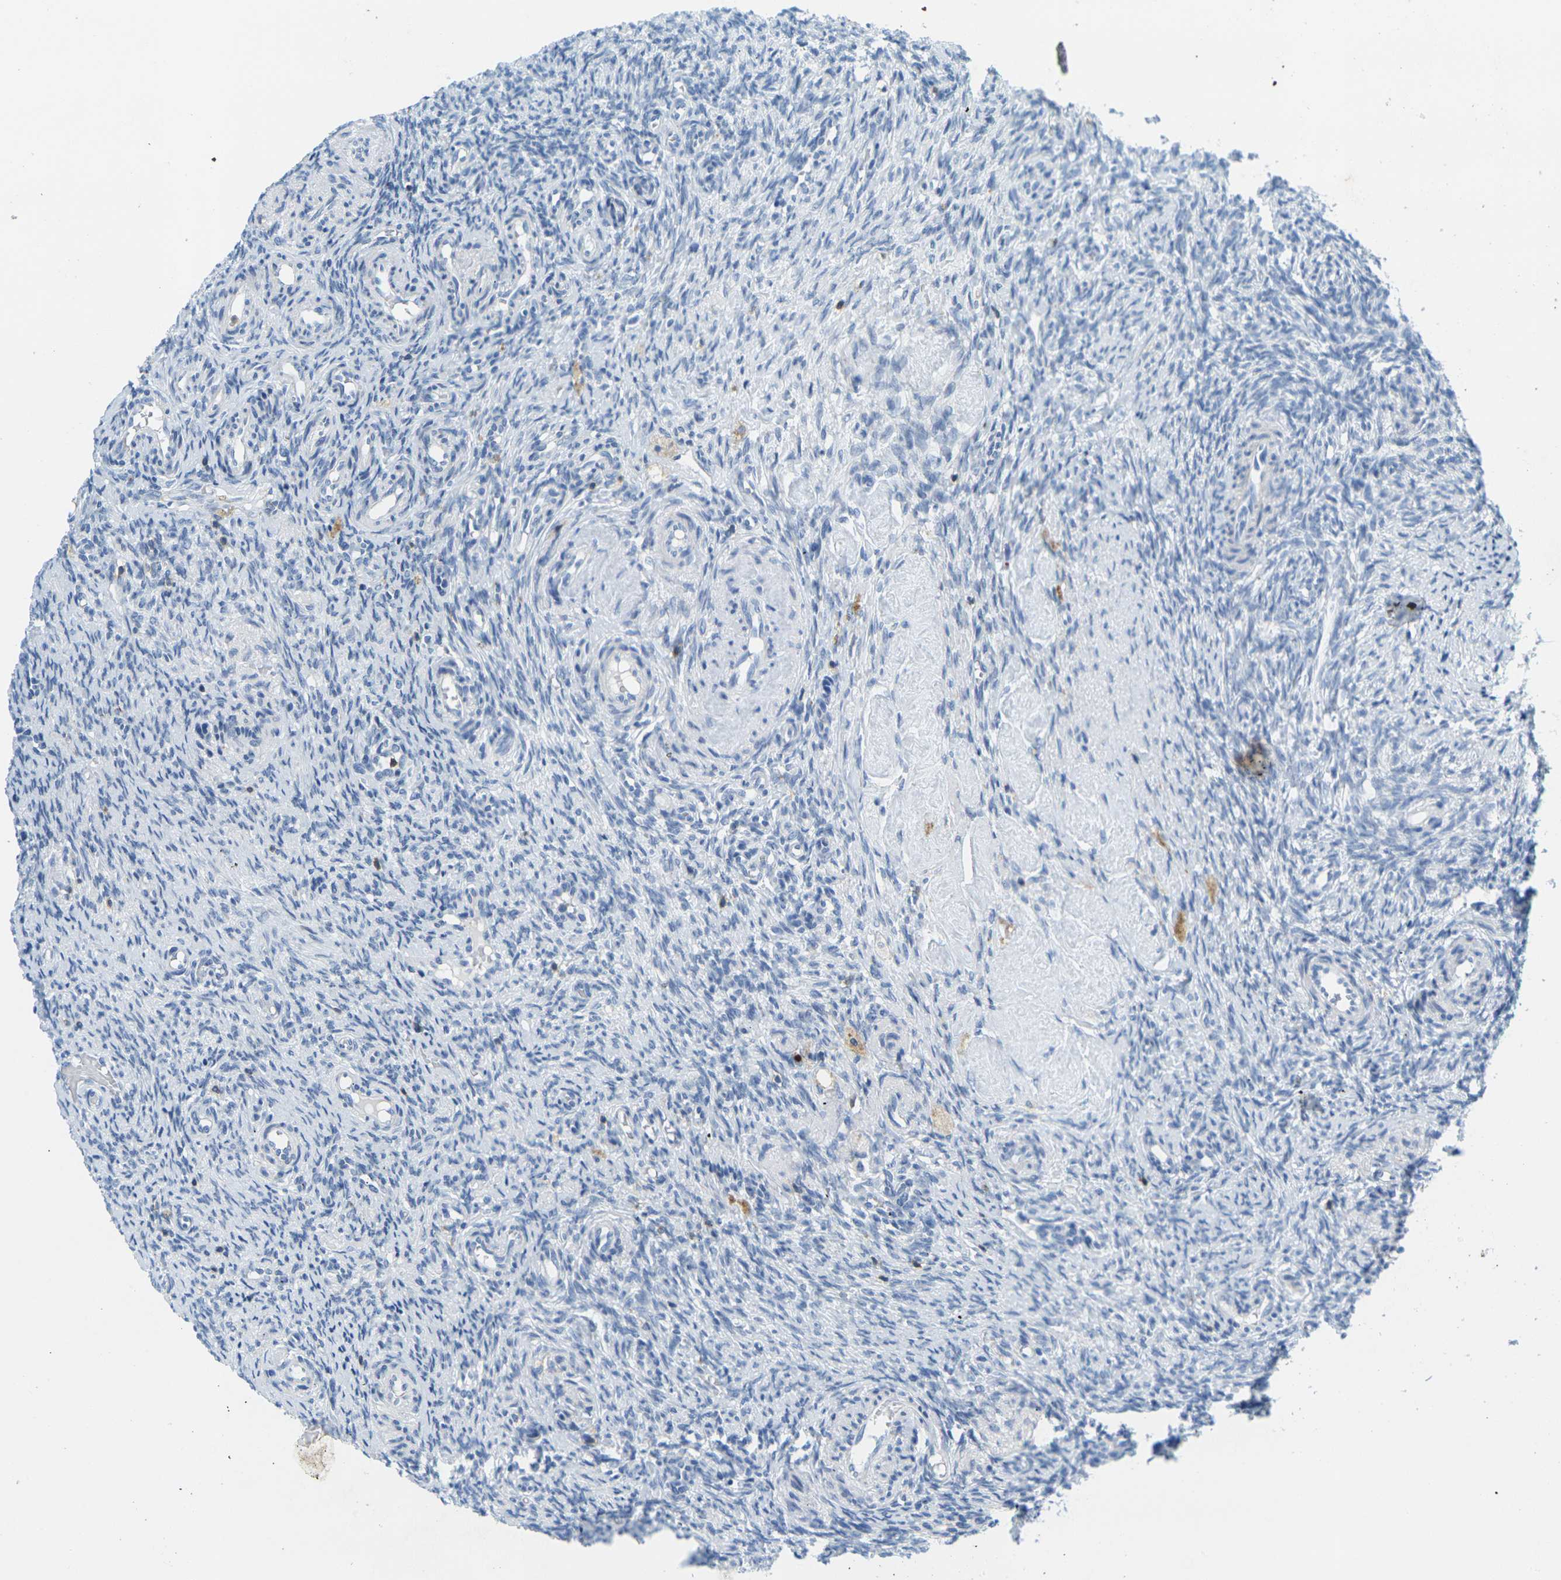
{"staining": {"intensity": "negative", "quantity": "none", "location": "none"}, "tissue": "ovary", "cell_type": "Ovarian stroma cells", "image_type": "normal", "snomed": [{"axis": "morphology", "description": "Normal tissue, NOS"}, {"axis": "topography", "description": "Ovary"}], "caption": "Histopathology image shows no significant protein positivity in ovarian stroma cells of unremarkable ovary.", "gene": "CD3D", "patient": {"sex": "female", "age": 41}}